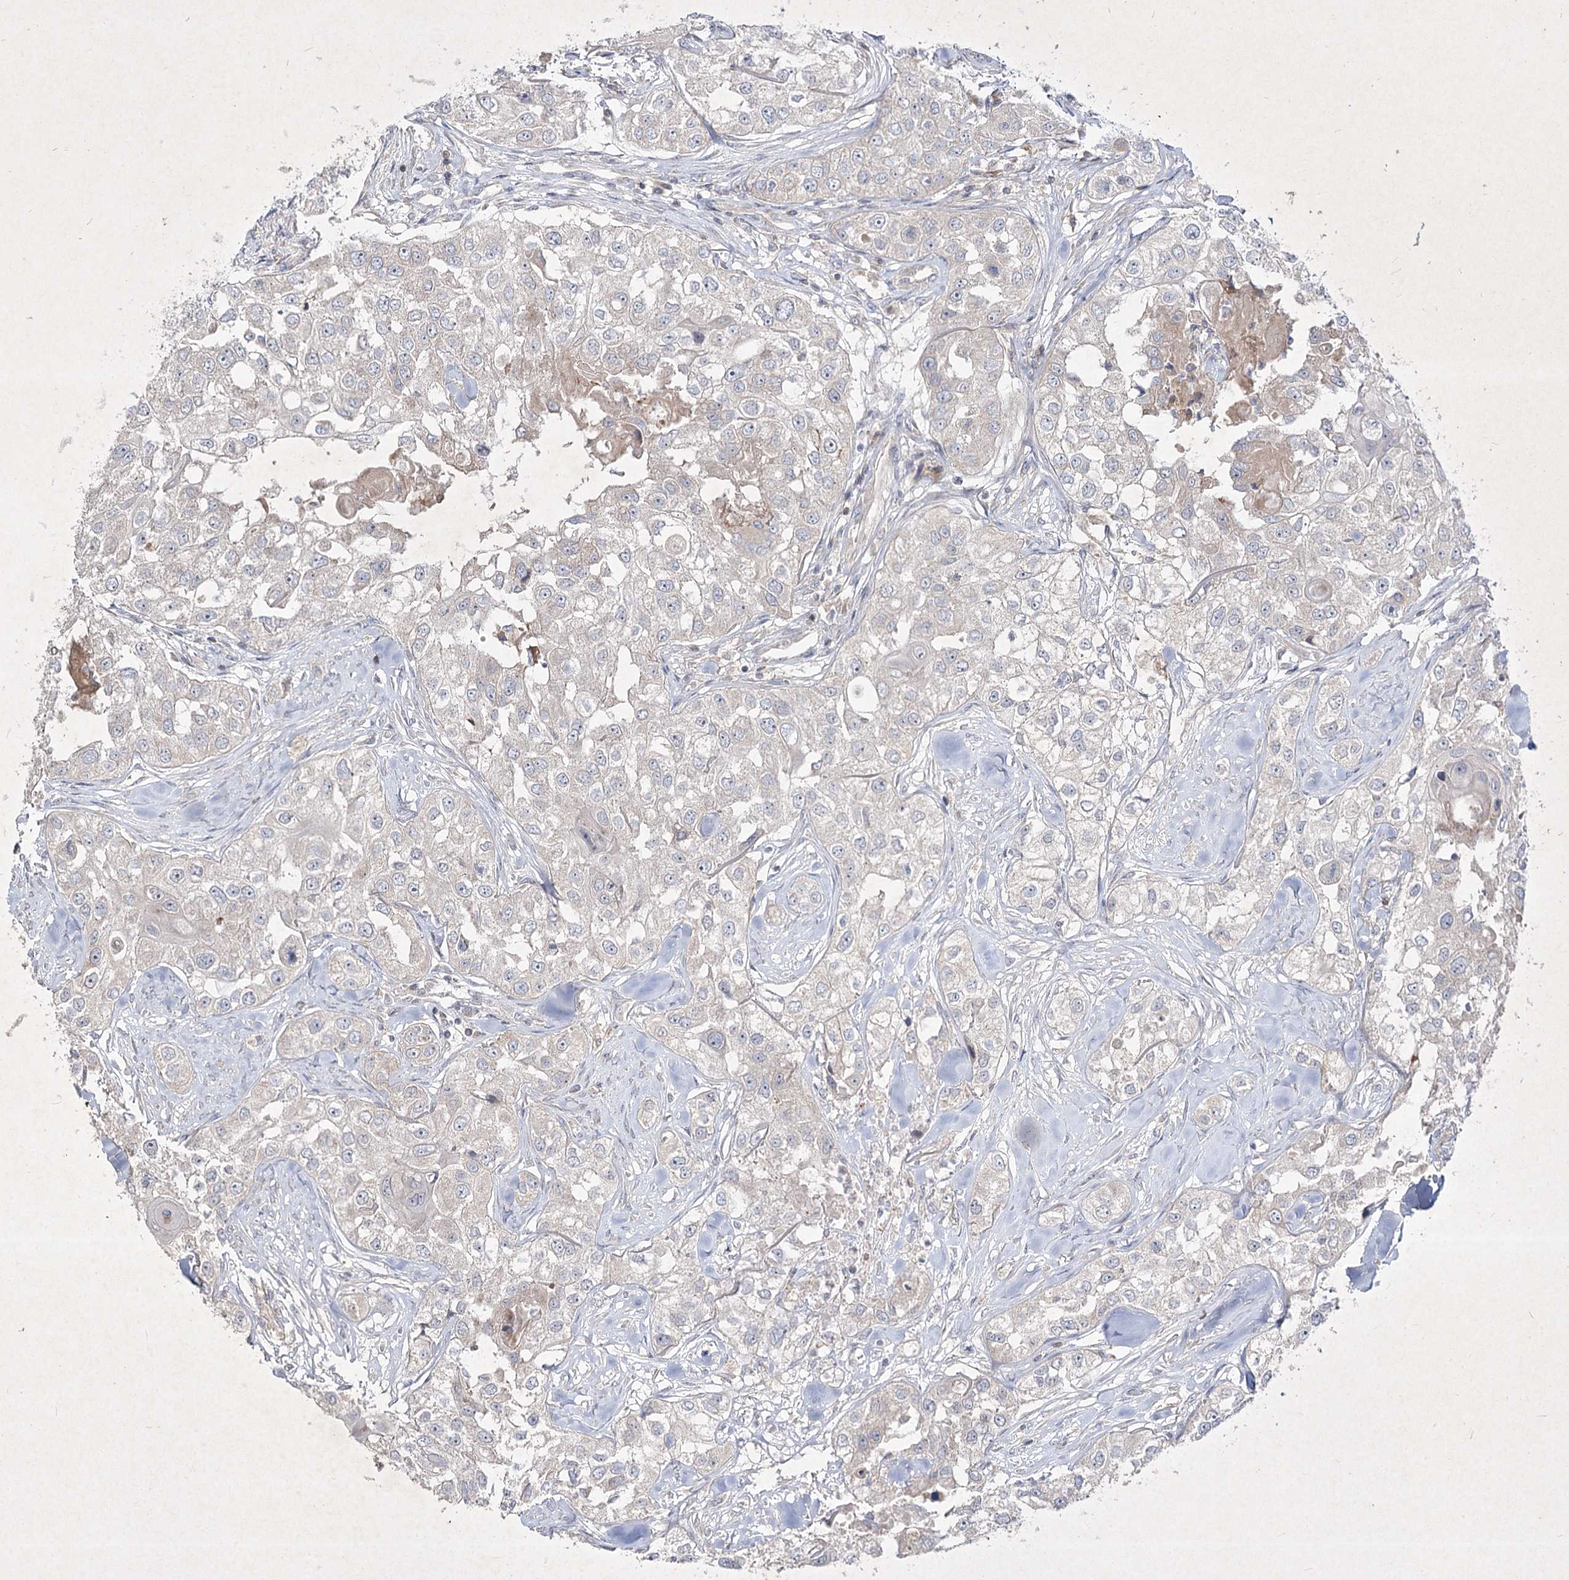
{"staining": {"intensity": "negative", "quantity": "none", "location": "none"}, "tissue": "head and neck cancer", "cell_type": "Tumor cells", "image_type": "cancer", "snomed": [{"axis": "morphology", "description": "Normal tissue, NOS"}, {"axis": "morphology", "description": "Squamous cell carcinoma, NOS"}, {"axis": "topography", "description": "Skeletal muscle"}, {"axis": "topography", "description": "Head-Neck"}], "caption": "A photomicrograph of head and neck cancer (squamous cell carcinoma) stained for a protein reveals no brown staining in tumor cells. Brightfield microscopy of immunohistochemistry (IHC) stained with DAB (3,3'-diaminobenzidine) (brown) and hematoxylin (blue), captured at high magnification.", "gene": "CIB2", "patient": {"sex": "male", "age": 51}}